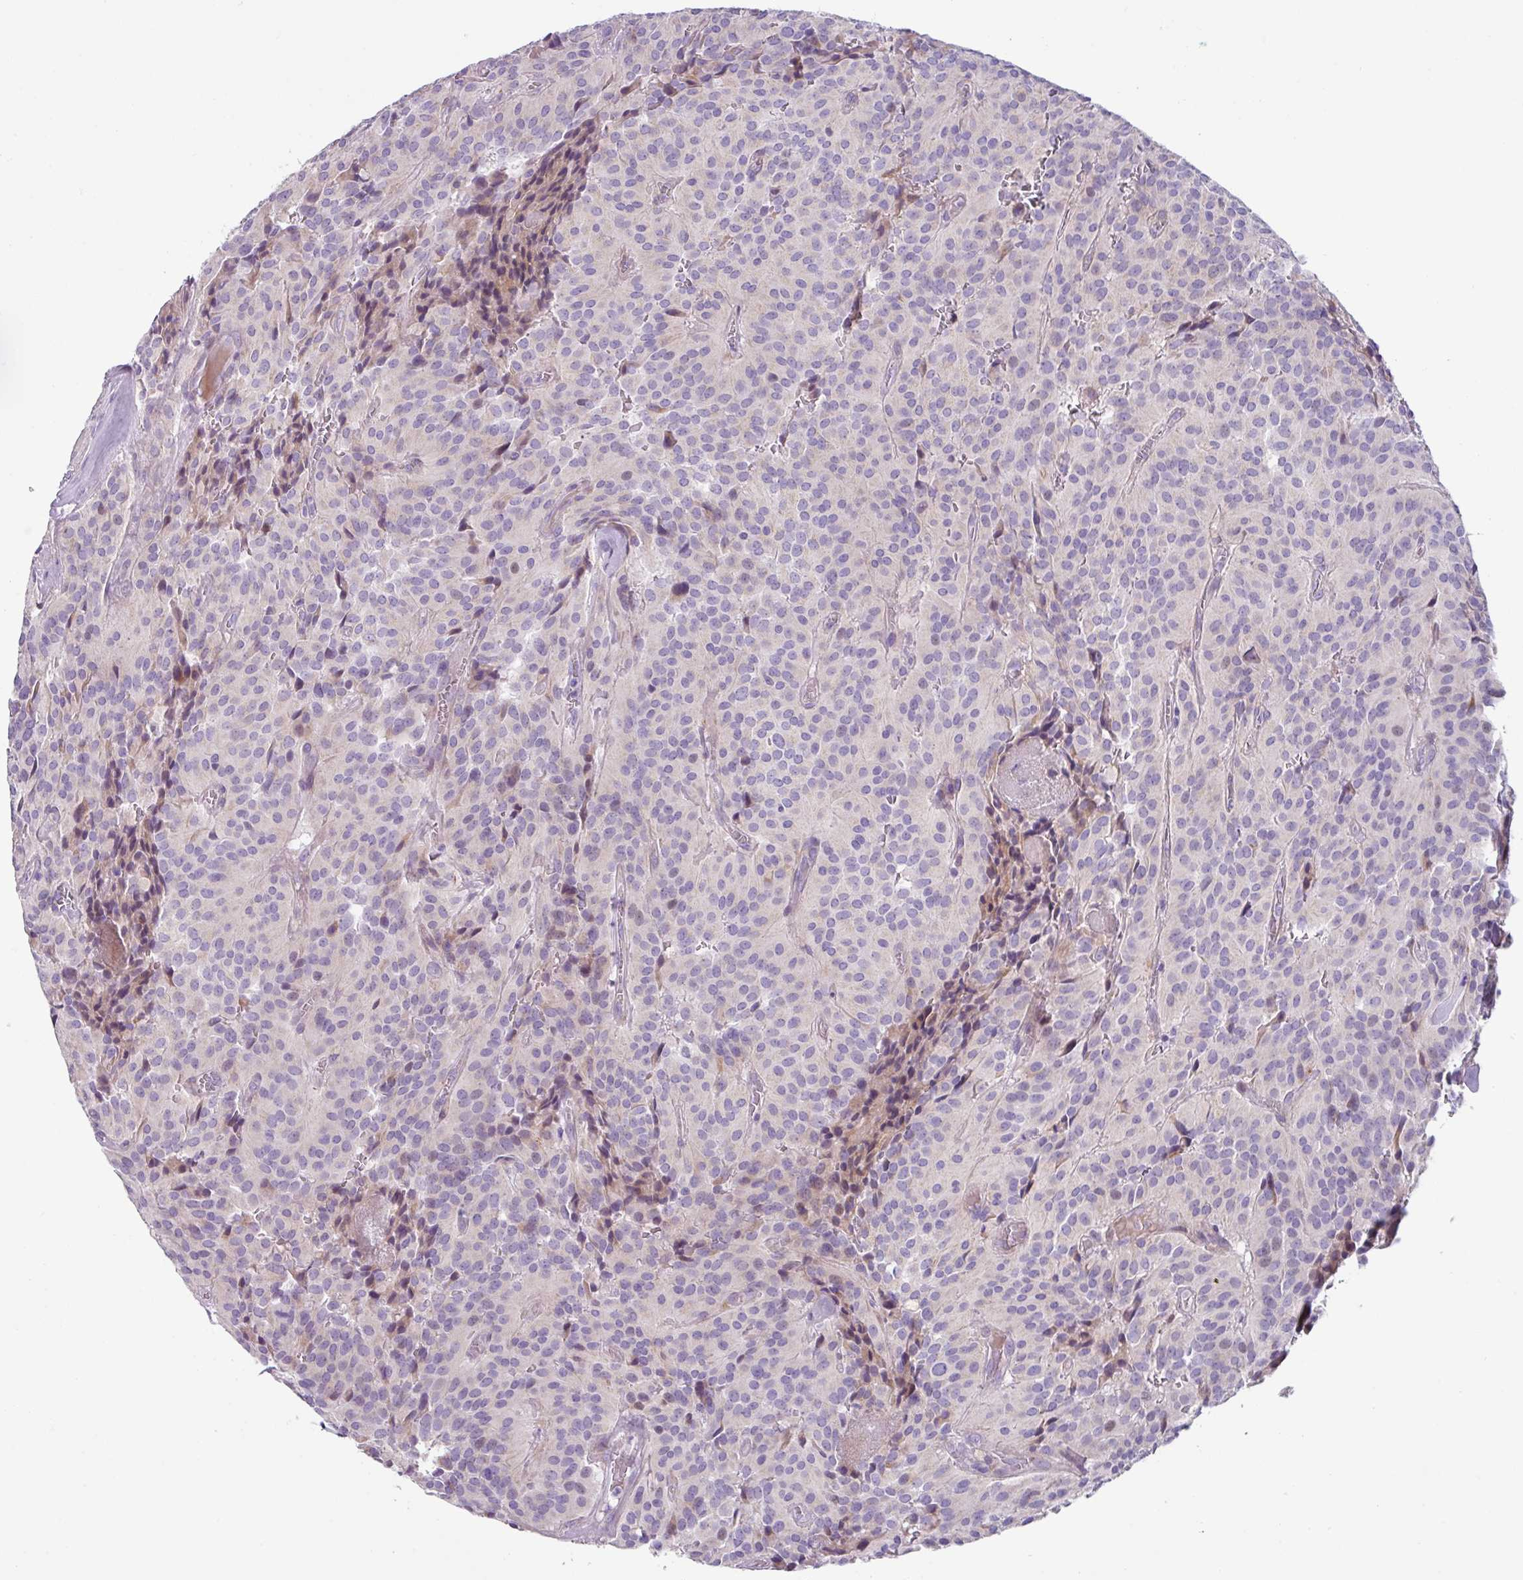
{"staining": {"intensity": "negative", "quantity": "none", "location": "none"}, "tissue": "glioma", "cell_type": "Tumor cells", "image_type": "cancer", "snomed": [{"axis": "morphology", "description": "Glioma, malignant, Low grade"}, {"axis": "topography", "description": "Brain"}], "caption": "Malignant glioma (low-grade) stained for a protein using IHC reveals no positivity tumor cells.", "gene": "RGS16", "patient": {"sex": "male", "age": 42}}